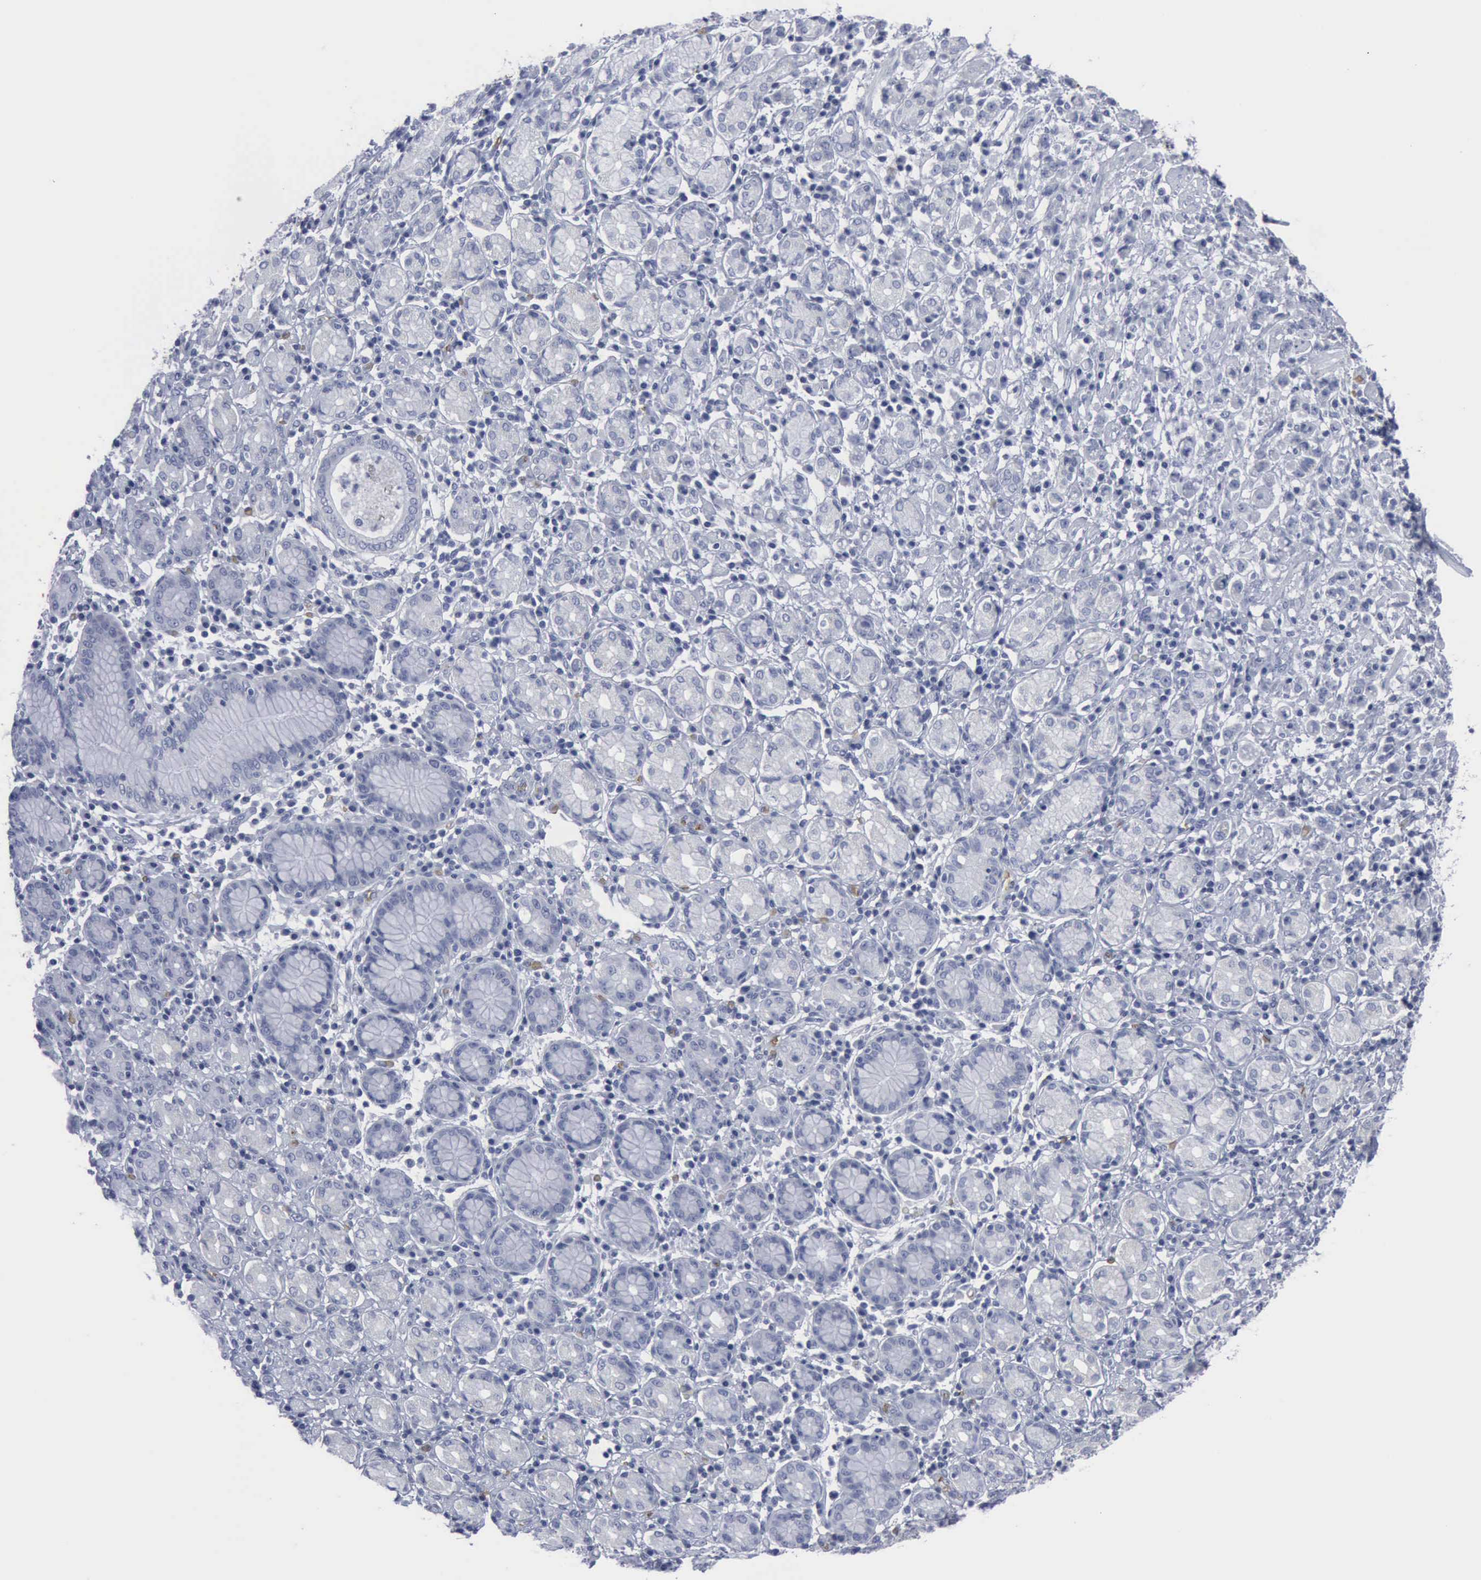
{"staining": {"intensity": "negative", "quantity": "none", "location": "none"}, "tissue": "stomach cancer", "cell_type": "Tumor cells", "image_type": "cancer", "snomed": [{"axis": "morphology", "description": "Adenocarcinoma, NOS"}, {"axis": "topography", "description": "Stomach, lower"}], "caption": "A micrograph of human stomach adenocarcinoma is negative for staining in tumor cells.", "gene": "TGFB1", "patient": {"sex": "male", "age": 88}}